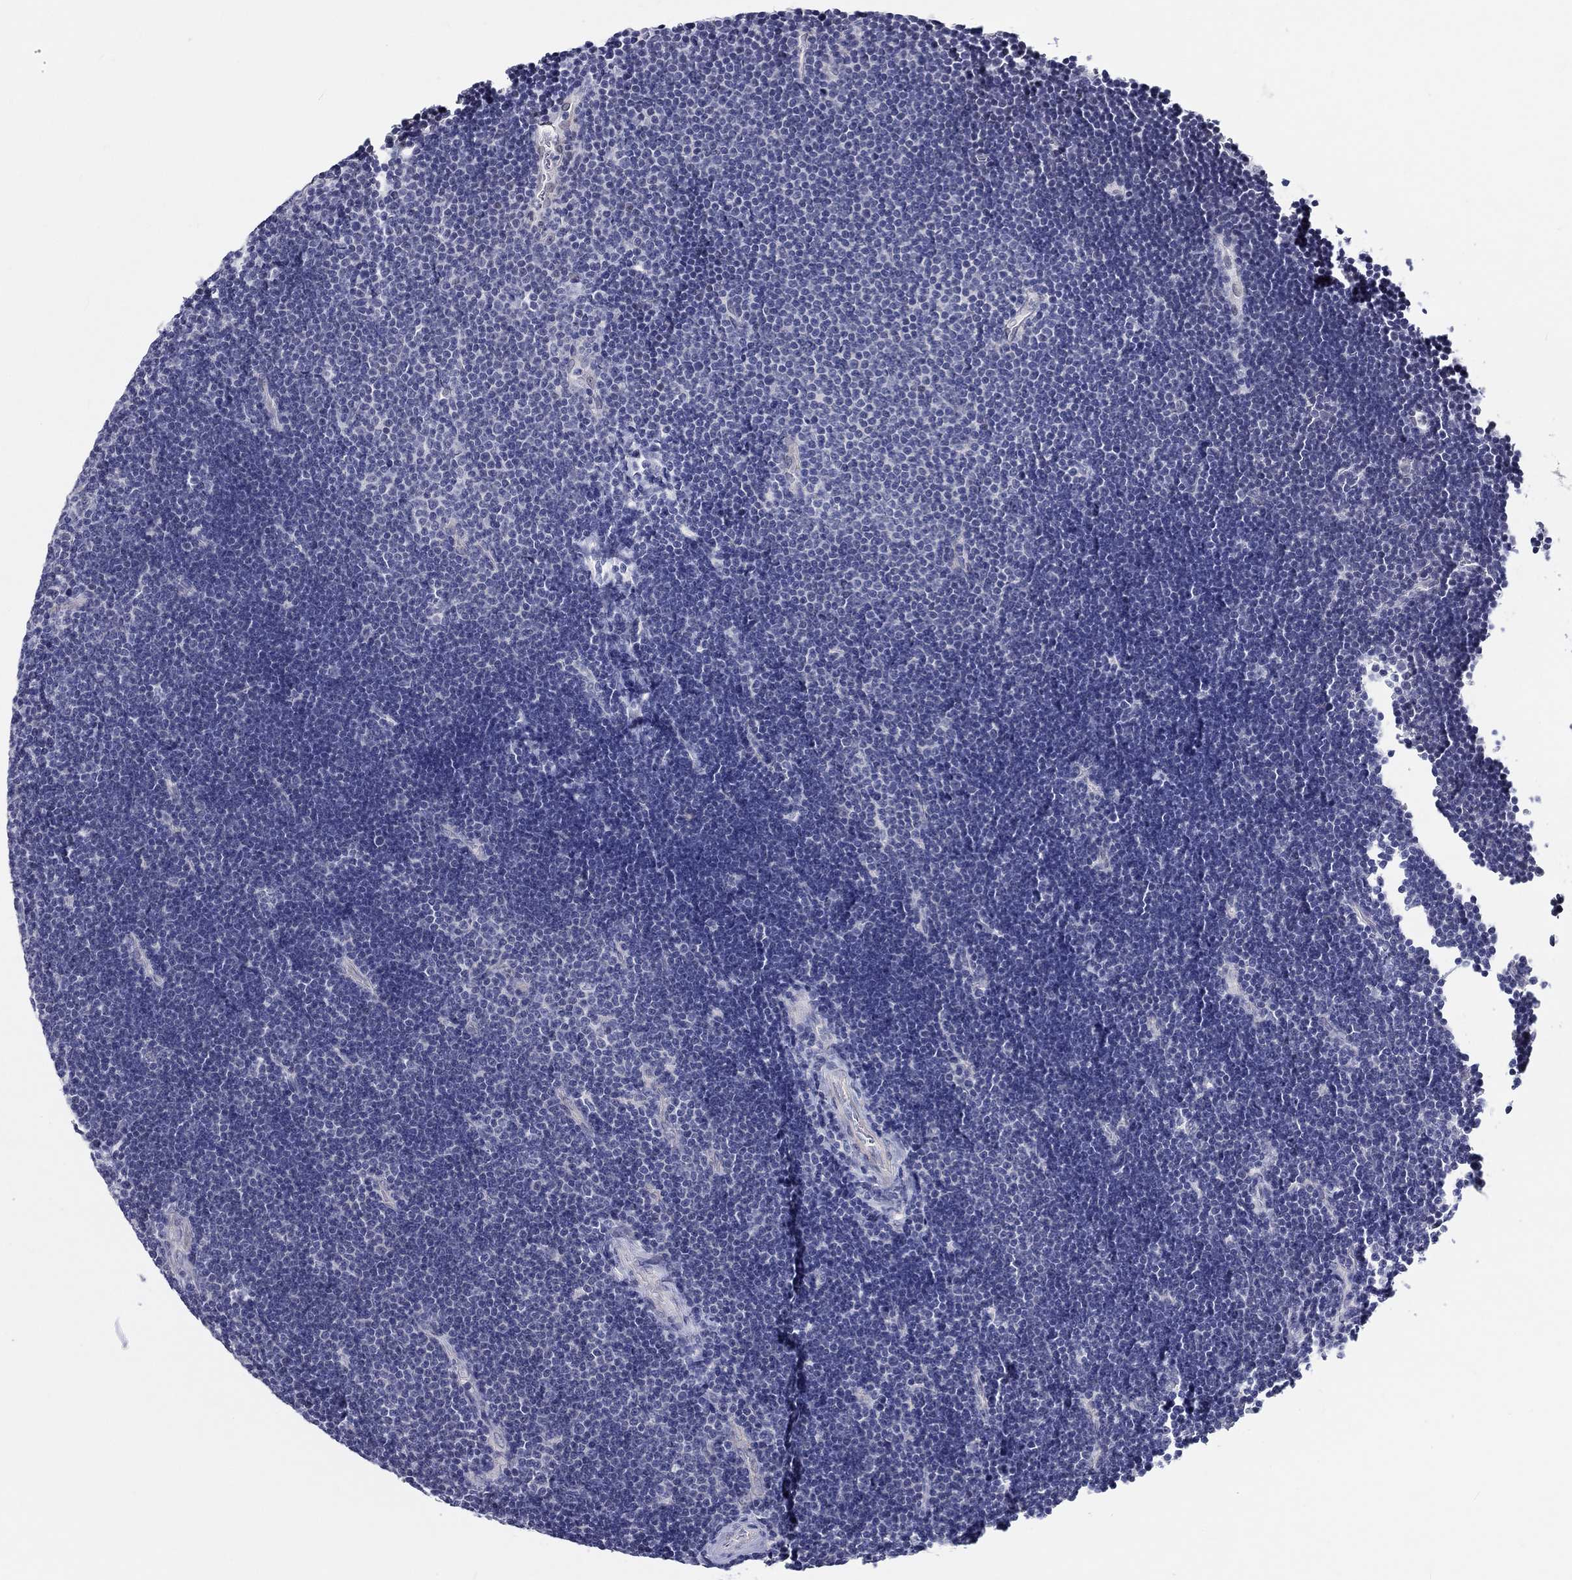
{"staining": {"intensity": "negative", "quantity": "none", "location": "none"}, "tissue": "lymphoma", "cell_type": "Tumor cells", "image_type": "cancer", "snomed": [{"axis": "morphology", "description": "Malignant lymphoma, non-Hodgkin's type, Low grade"}, {"axis": "topography", "description": "Brain"}], "caption": "IHC of human low-grade malignant lymphoma, non-Hodgkin's type shows no staining in tumor cells.", "gene": "CRYGD", "patient": {"sex": "female", "age": 66}}